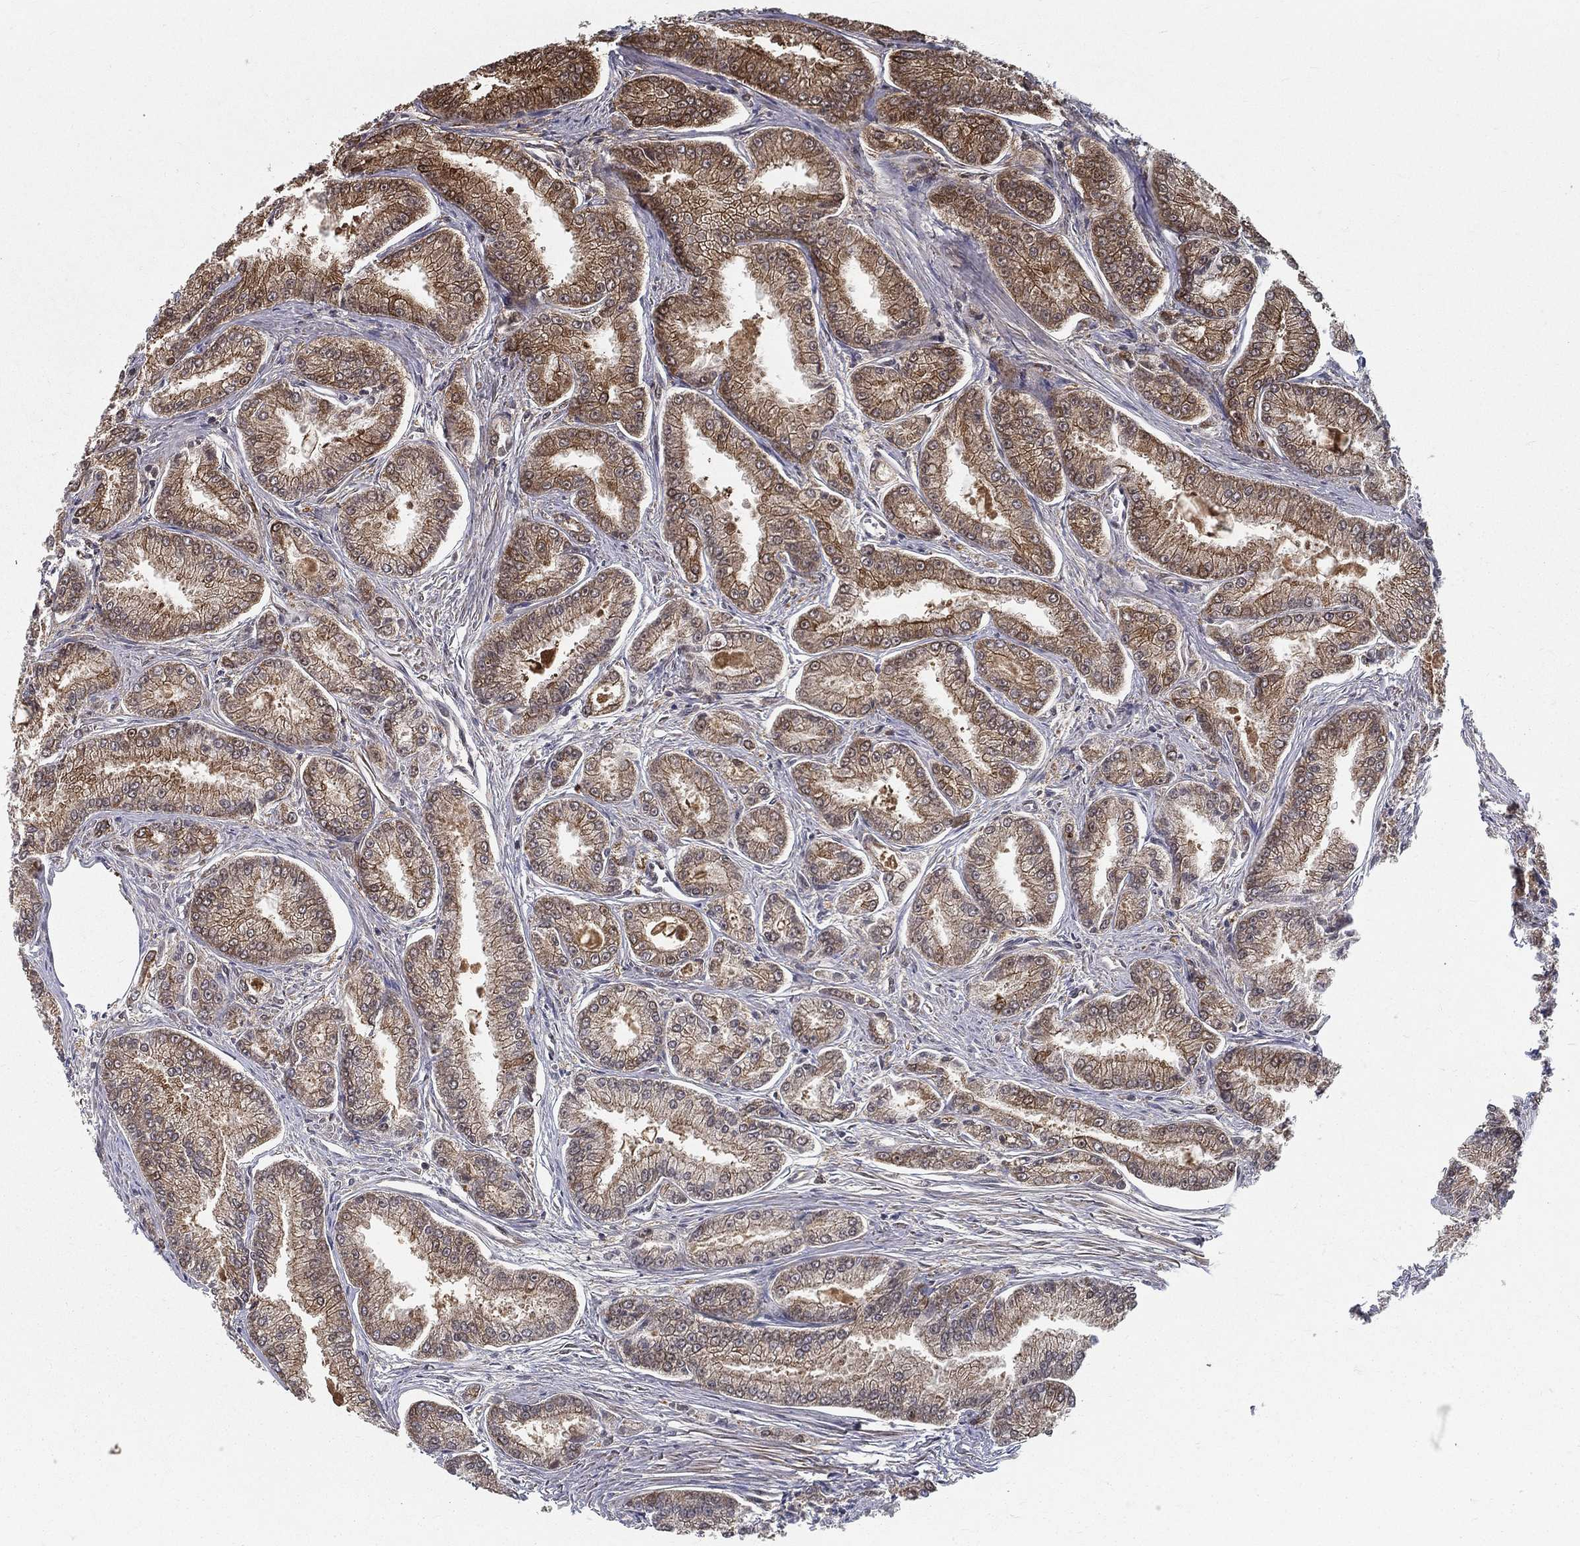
{"staining": {"intensity": "strong", "quantity": "25%-75%", "location": "cytoplasmic/membranous"}, "tissue": "prostate cancer", "cell_type": "Tumor cells", "image_type": "cancer", "snomed": [{"axis": "morphology", "description": "Adenocarcinoma, NOS"}, {"axis": "morphology", "description": "Adenocarcinoma, High grade"}, {"axis": "topography", "description": "Prostate"}], "caption": "An immunohistochemistry micrograph of neoplastic tissue is shown. Protein staining in brown highlights strong cytoplasmic/membranous positivity in prostate adenocarcinoma within tumor cells.", "gene": "SLC6A6", "patient": {"sex": "male", "age": 70}}